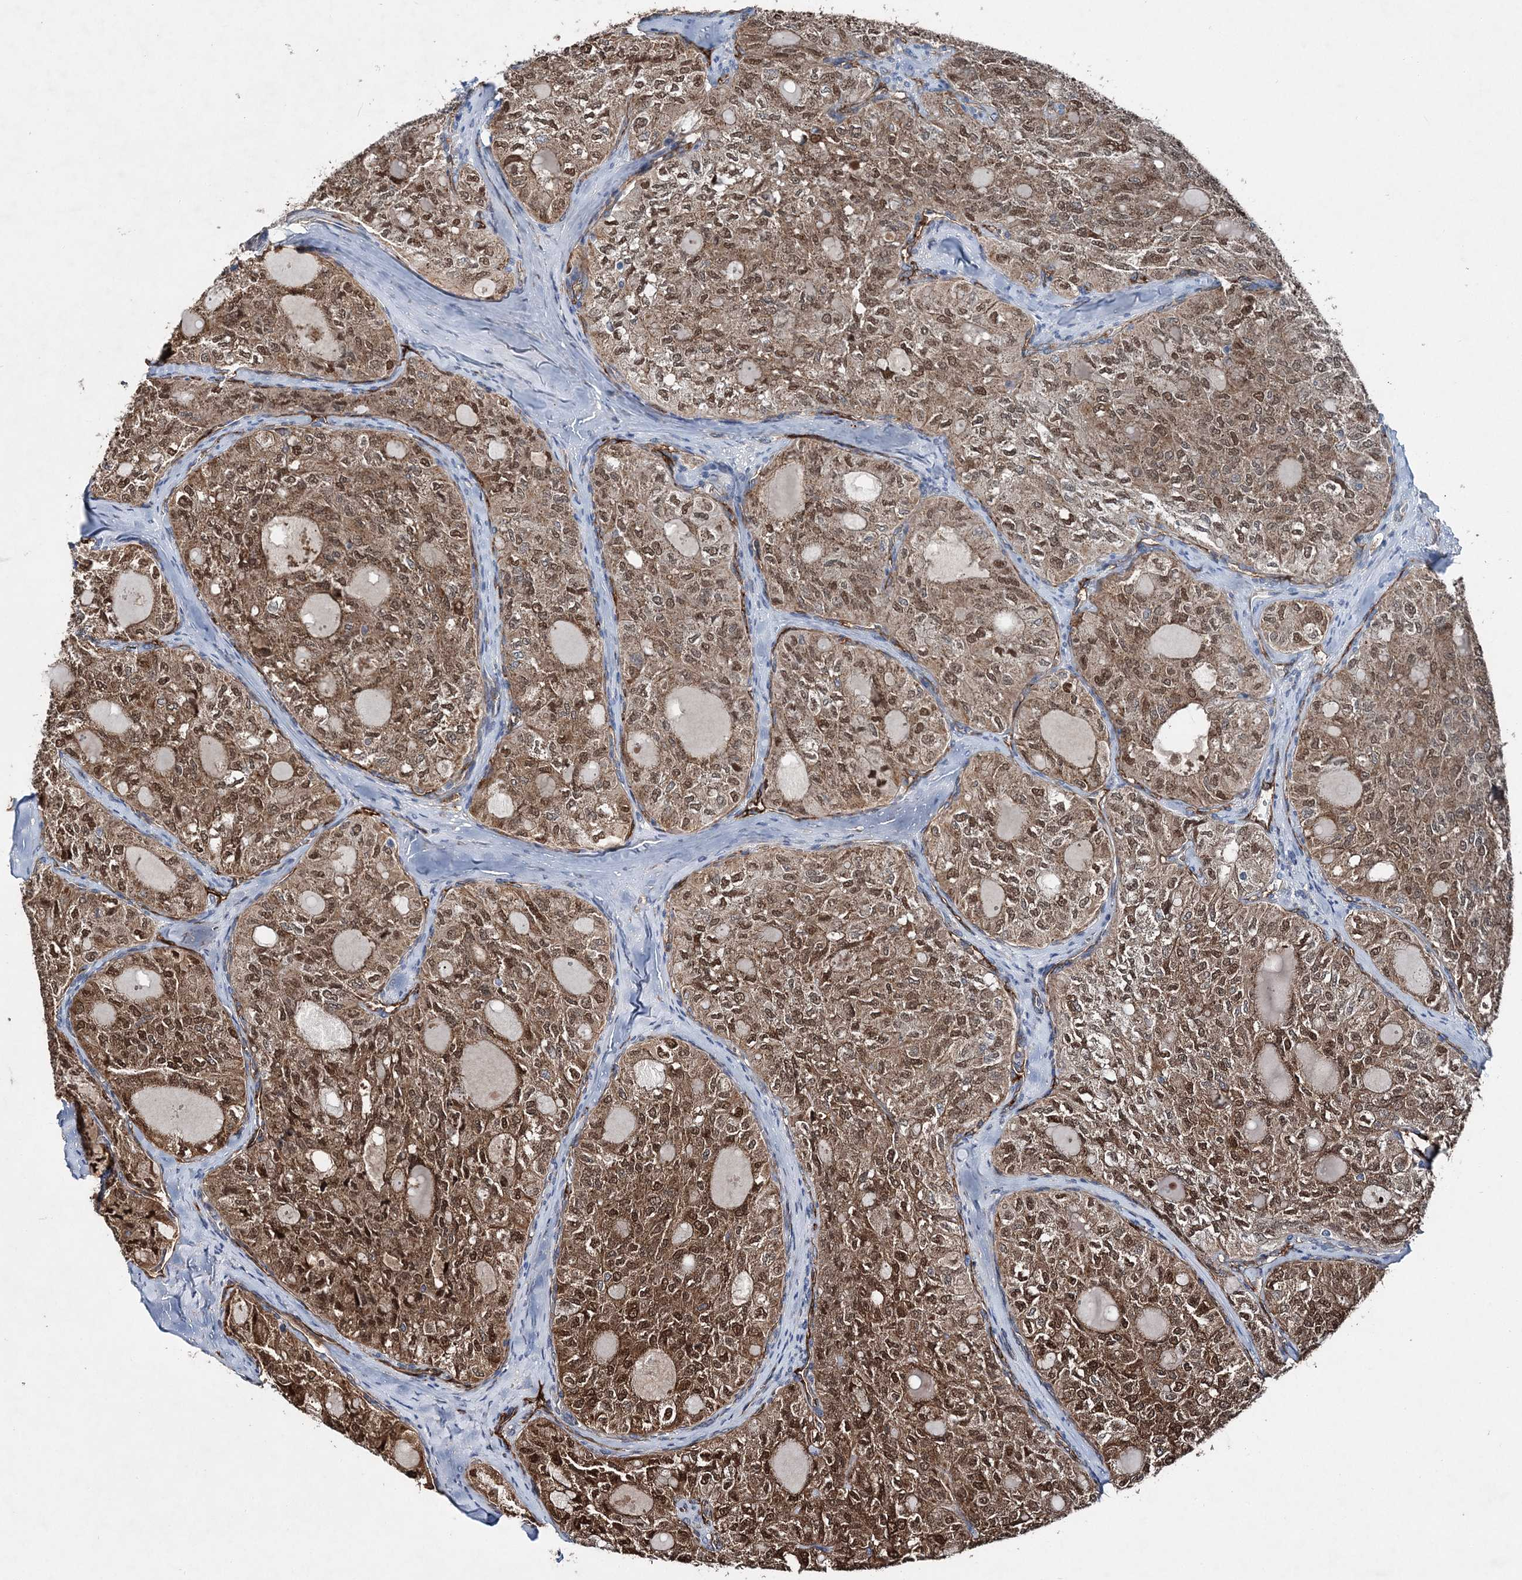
{"staining": {"intensity": "moderate", "quantity": ">75%", "location": "cytoplasmic/membranous,nuclear"}, "tissue": "thyroid cancer", "cell_type": "Tumor cells", "image_type": "cancer", "snomed": [{"axis": "morphology", "description": "Follicular adenoma carcinoma, NOS"}, {"axis": "topography", "description": "Thyroid gland"}], "caption": "Thyroid cancer stained for a protein reveals moderate cytoplasmic/membranous and nuclear positivity in tumor cells. (Brightfield microscopy of DAB IHC at high magnification).", "gene": "SPOPL", "patient": {"sex": "male", "age": 75}}